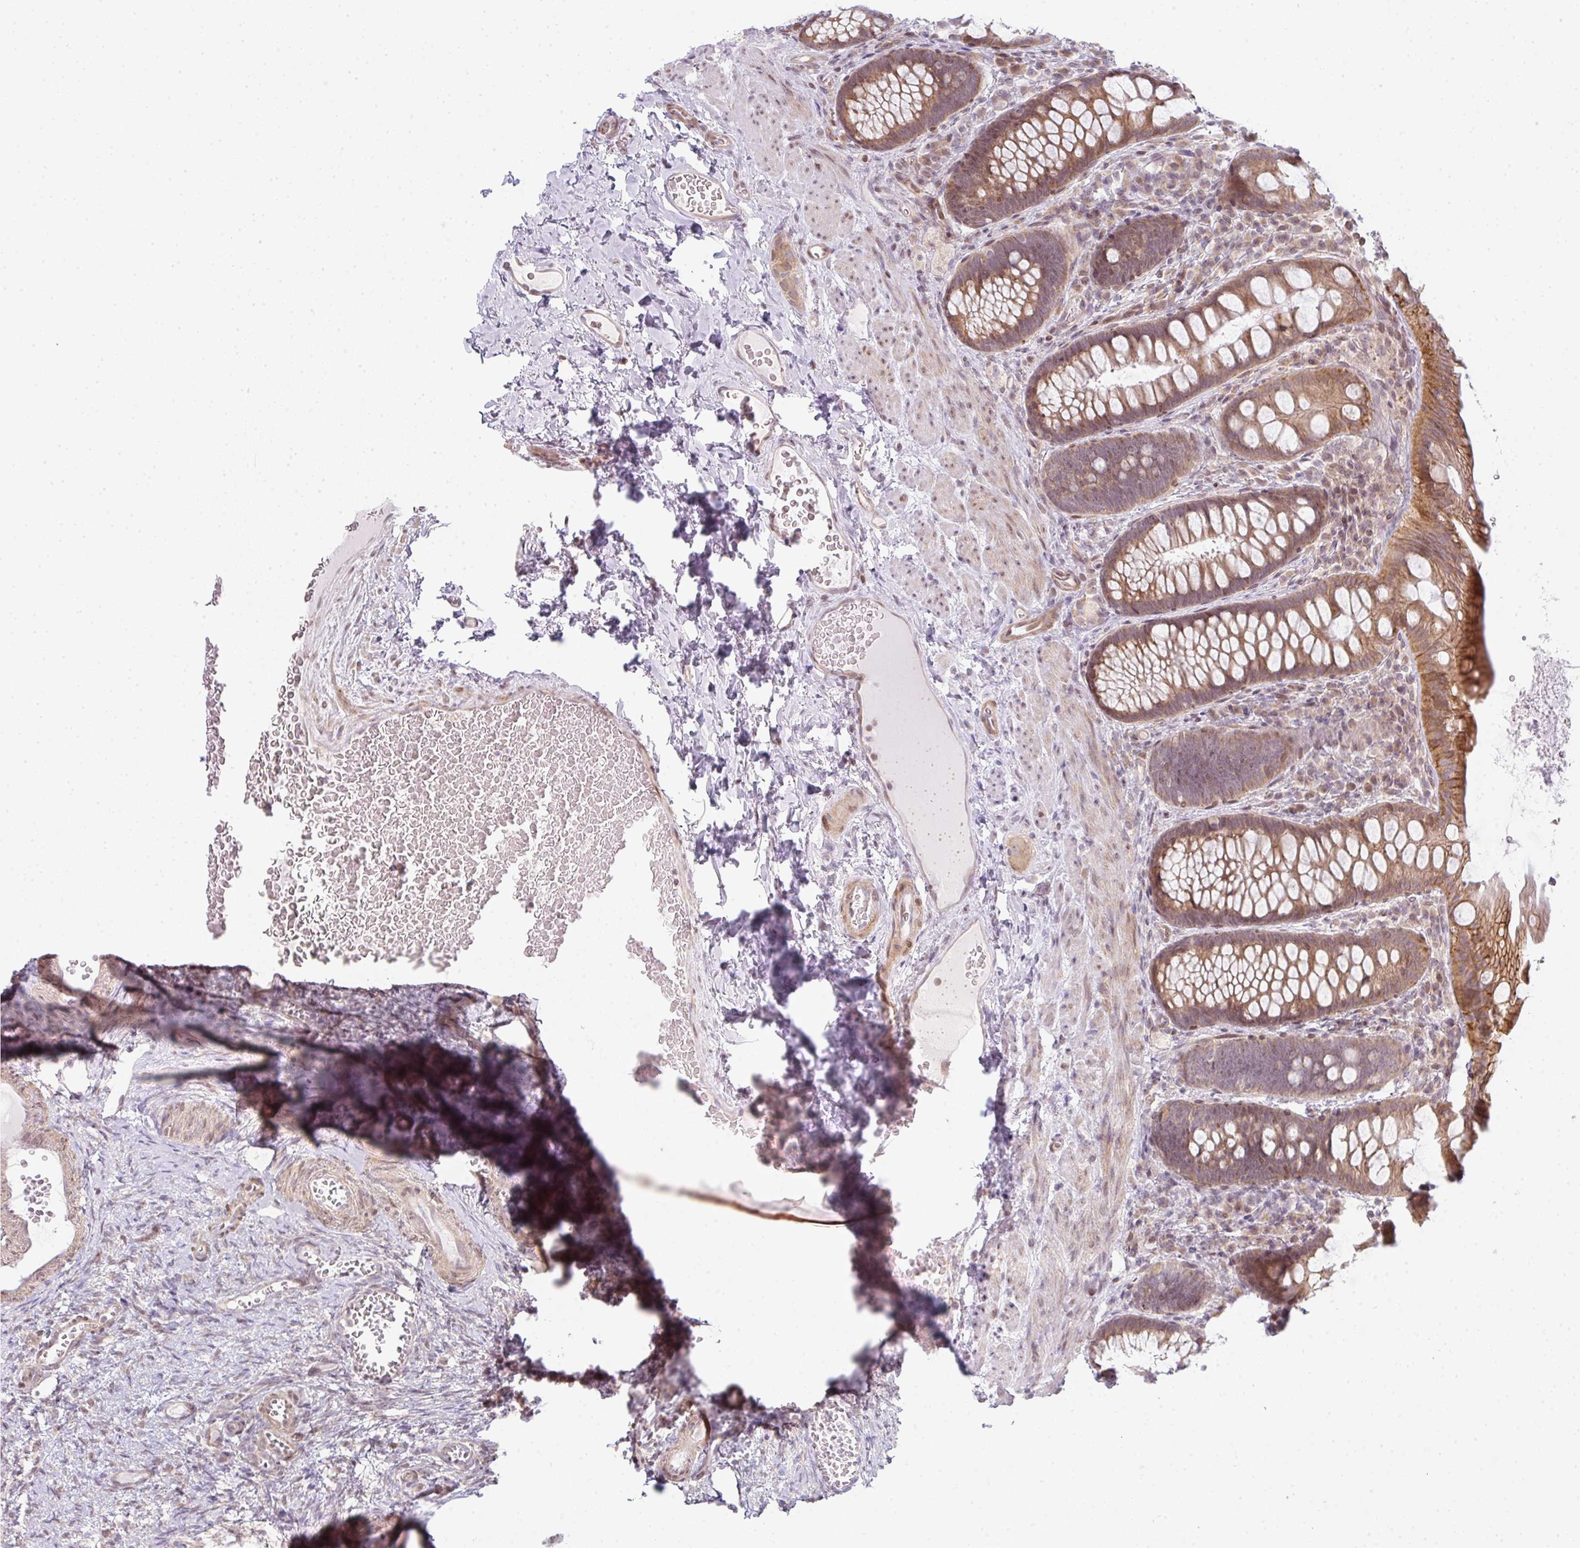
{"staining": {"intensity": "moderate", "quantity": ">75%", "location": "cytoplasmic/membranous"}, "tissue": "rectum", "cell_type": "Glandular cells", "image_type": "normal", "snomed": [{"axis": "morphology", "description": "Normal tissue, NOS"}, {"axis": "topography", "description": "Rectum"}], "caption": "Immunohistochemistry (IHC) of normal human rectum displays medium levels of moderate cytoplasmic/membranous positivity in approximately >75% of glandular cells. The staining was performed using DAB (3,3'-diaminobenzidine), with brown indicating positive protein expression. Nuclei are stained blue with hematoxylin.", "gene": "TMEM237", "patient": {"sex": "female", "age": 69}}